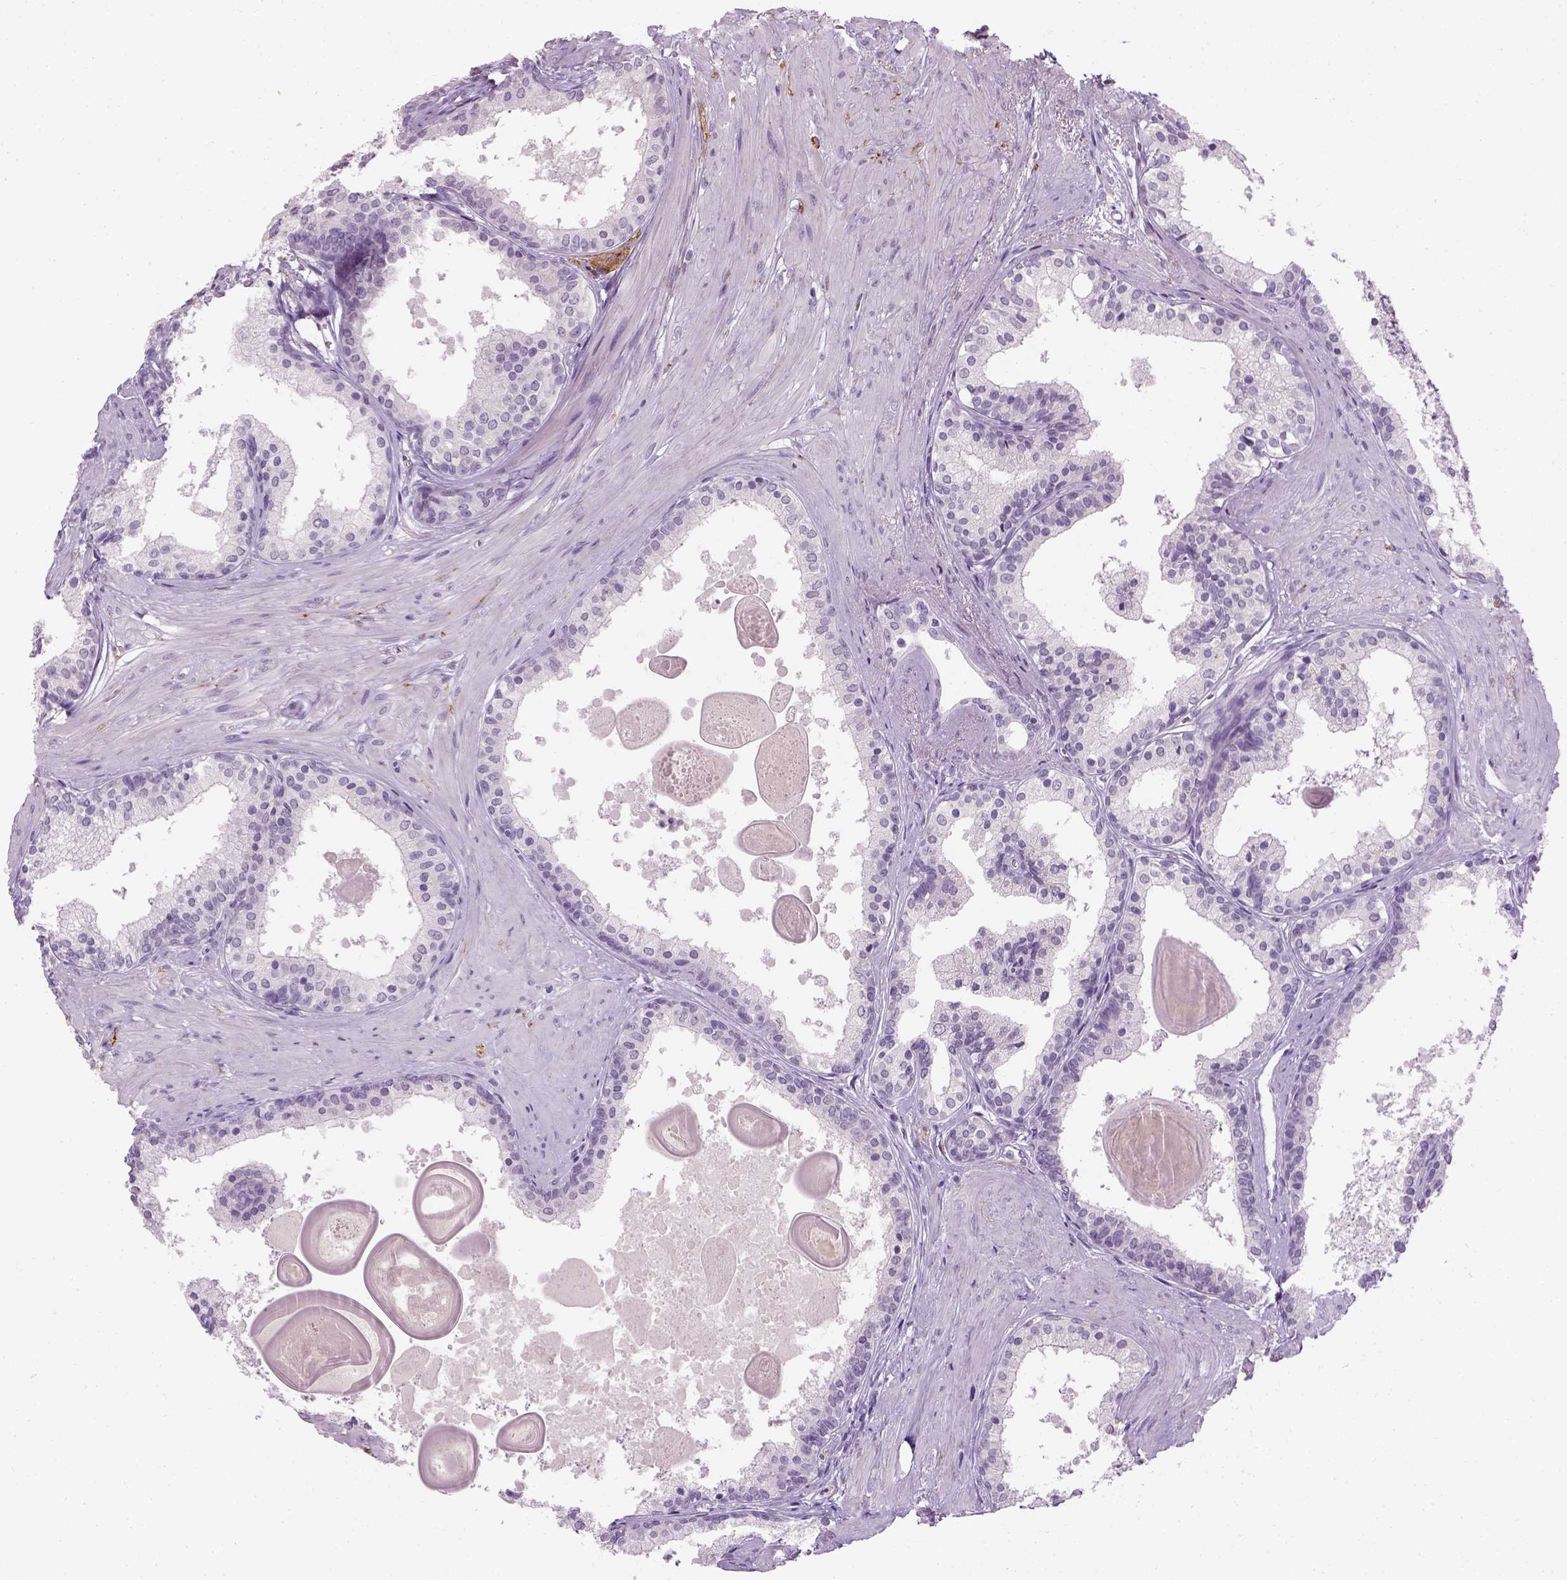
{"staining": {"intensity": "negative", "quantity": "none", "location": "none"}, "tissue": "prostate", "cell_type": "Glandular cells", "image_type": "normal", "snomed": [{"axis": "morphology", "description": "Normal tissue, NOS"}, {"axis": "topography", "description": "Prostate"}], "caption": "Immunohistochemistry (IHC) micrograph of benign prostate: human prostate stained with DAB reveals no significant protein expression in glandular cells. The staining is performed using DAB (3,3'-diaminobenzidine) brown chromogen with nuclei counter-stained in using hematoxylin.", "gene": "TH", "patient": {"sex": "male", "age": 61}}